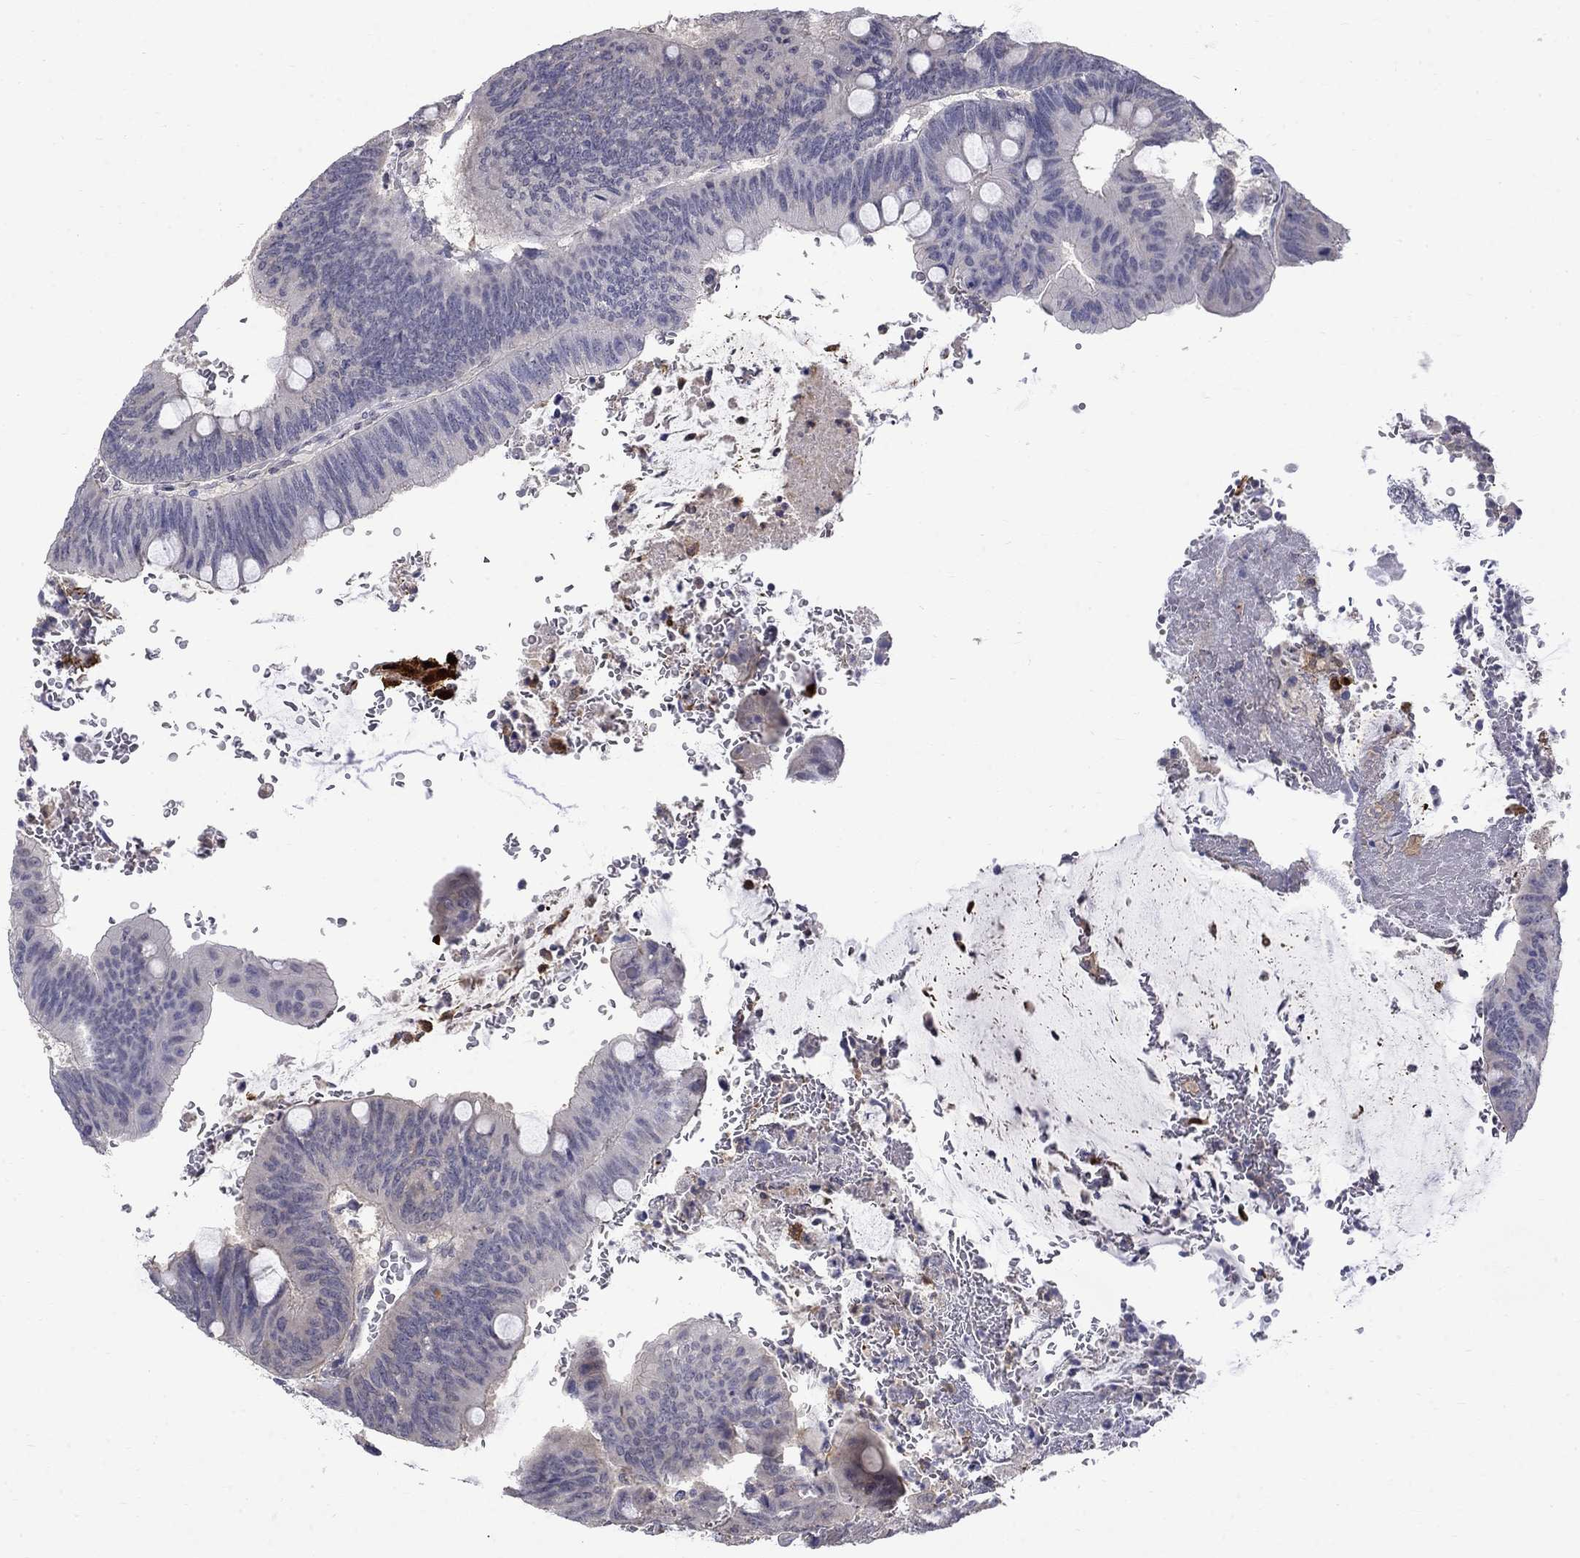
{"staining": {"intensity": "weak", "quantity": "<25%", "location": "cytoplasmic/membranous"}, "tissue": "colorectal cancer", "cell_type": "Tumor cells", "image_type": "cancer", "snomed": [{"axis": "morphology", "description": "Normal tissue, NOS"}, {"axis": "morphology", "description": "Adenocarcinoma, NOS"}, {"axis": "topography", "description": "Rectum"}], "caption": "The immunohistochemistry (IHC) micrograph has no significant positivity in tumor cells of colorectal adenocarcinoma tissue.", "gene": "PCBP3", "patient": {"sex": "male", "age": 92}}